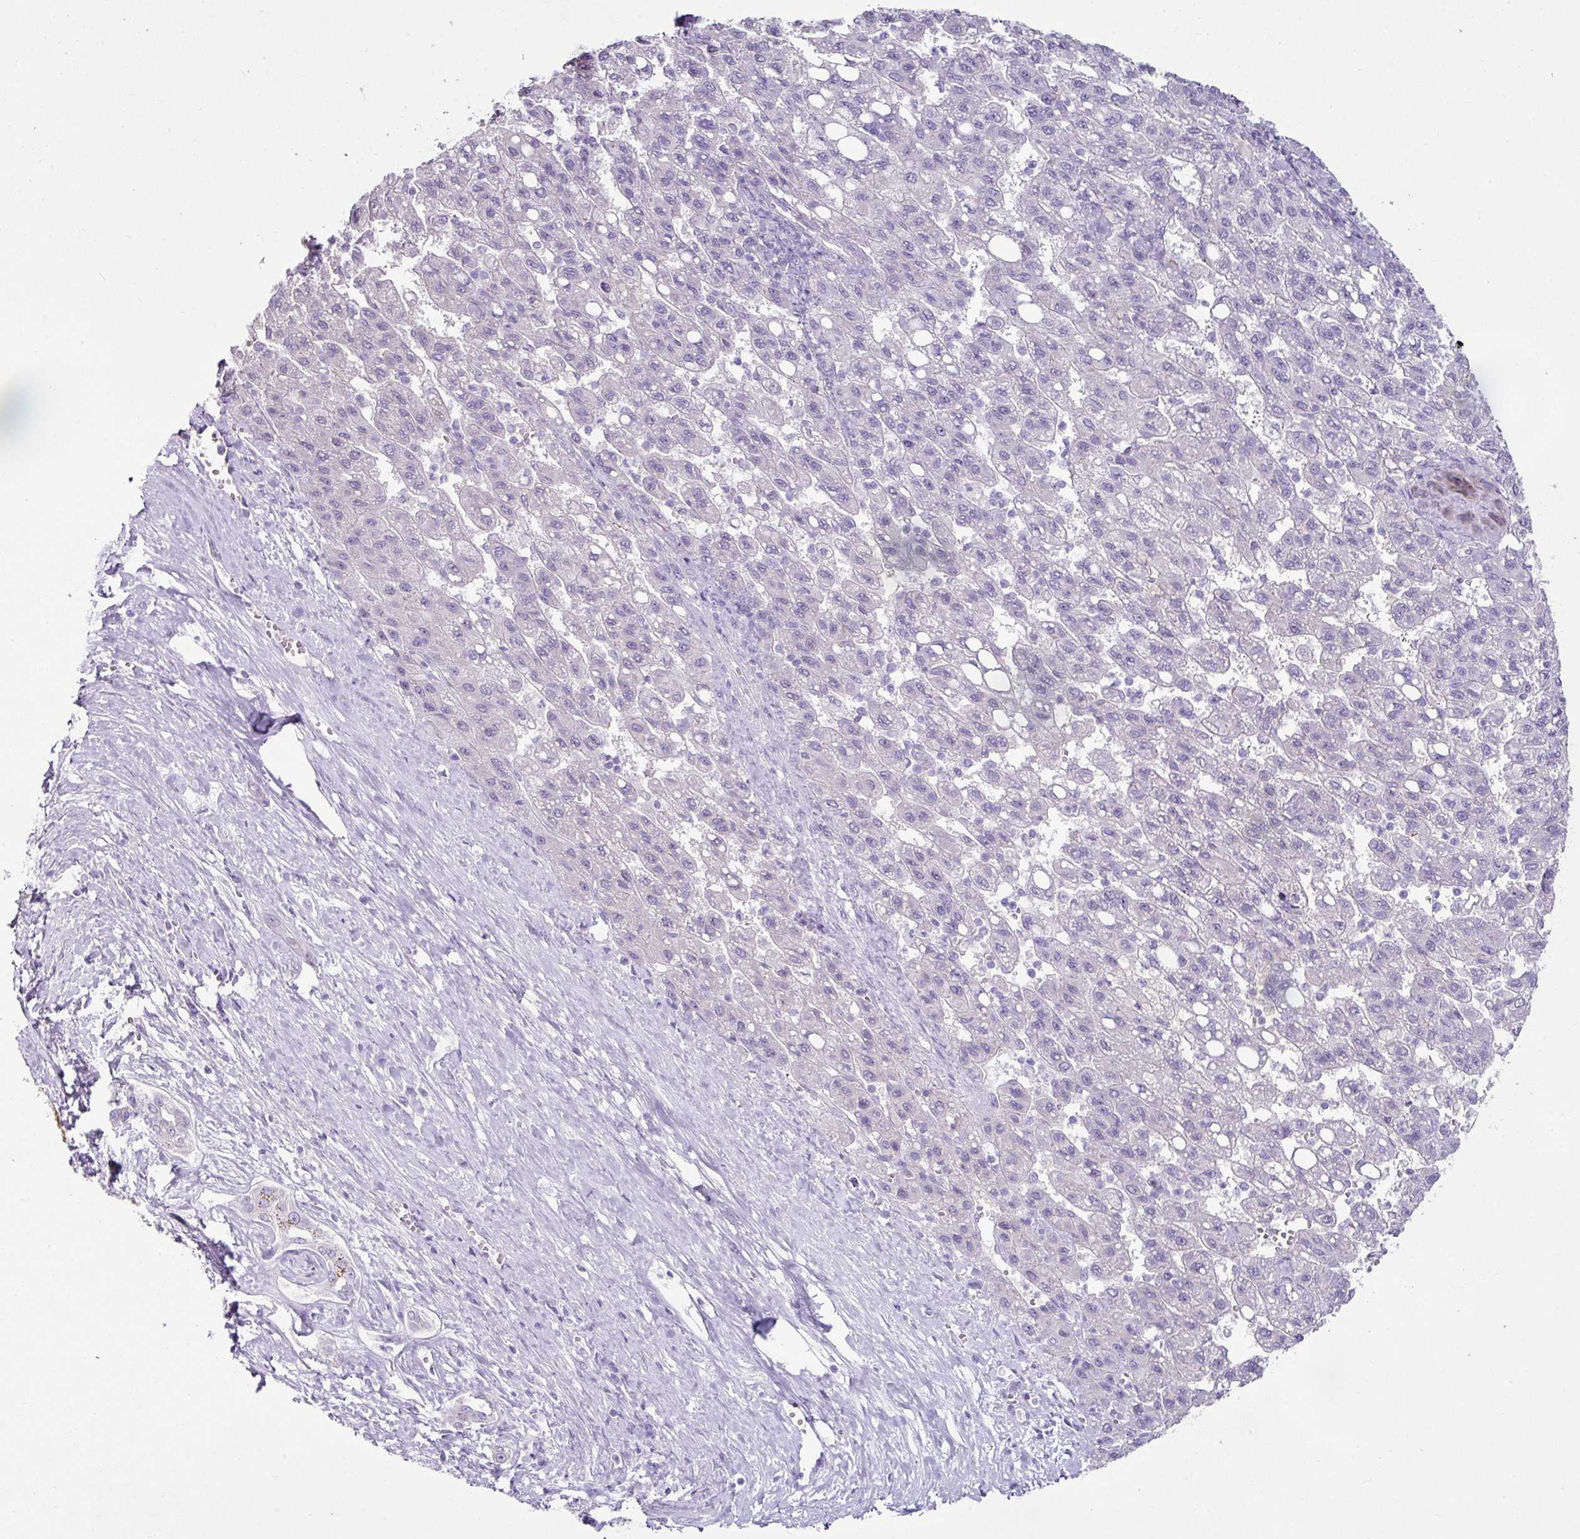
{"staining": {"intensity": "negative", "quantity": "none", "location": "none"}, "tissue": "liver cancer", "cell_type": "Tumor cells", "image_type": "cancer", "snomed": [{"axis": "morphology", "description": "Carcinoma, Hepatocellular, NOS"}, {"axis": "topography", "description": "Liver"}], "caption": "Tumor cells are negative for brown protein staining in liver cancer.", "gene": "TRA2A", "patient": {"sex": "female", "age": 82}}